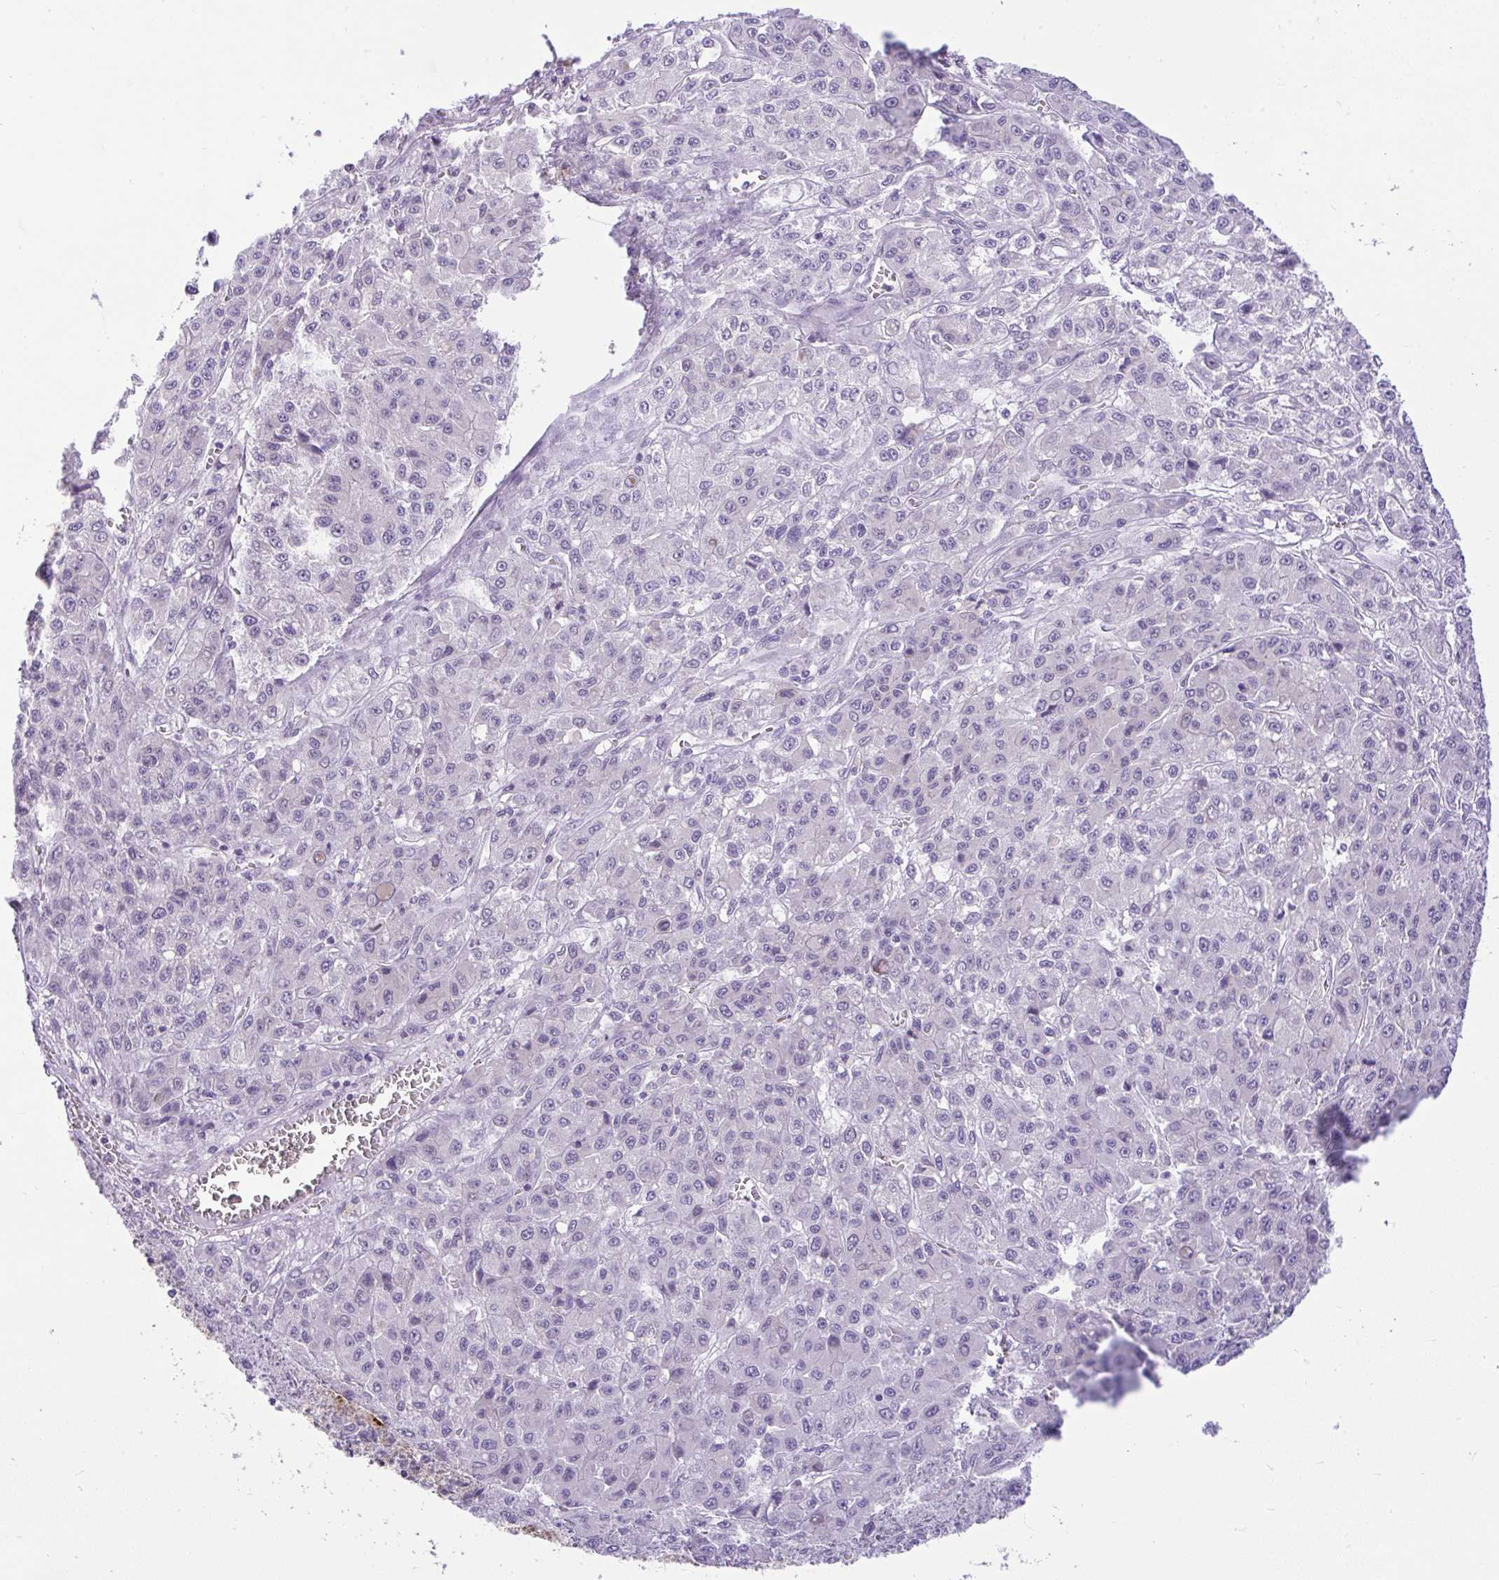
{"staining": {"intensity": "negative", "quantity": "none", "location": "none"}, "tissue": "liver cancer", "cell_type": "Tumor cells", "image_type": "cancer", "snomed": [{"axis": "morphology", "description": "Carcinoma, Hepatocellular, NOS"}, {"axis": "topography", "description": "Liver"}], "caption": "Photomicrograph shows no protein positivity in tumor cells of liver cancer tissue.", "gene": "PYCR2", "patient": {"sex": "male", "age": 70}}